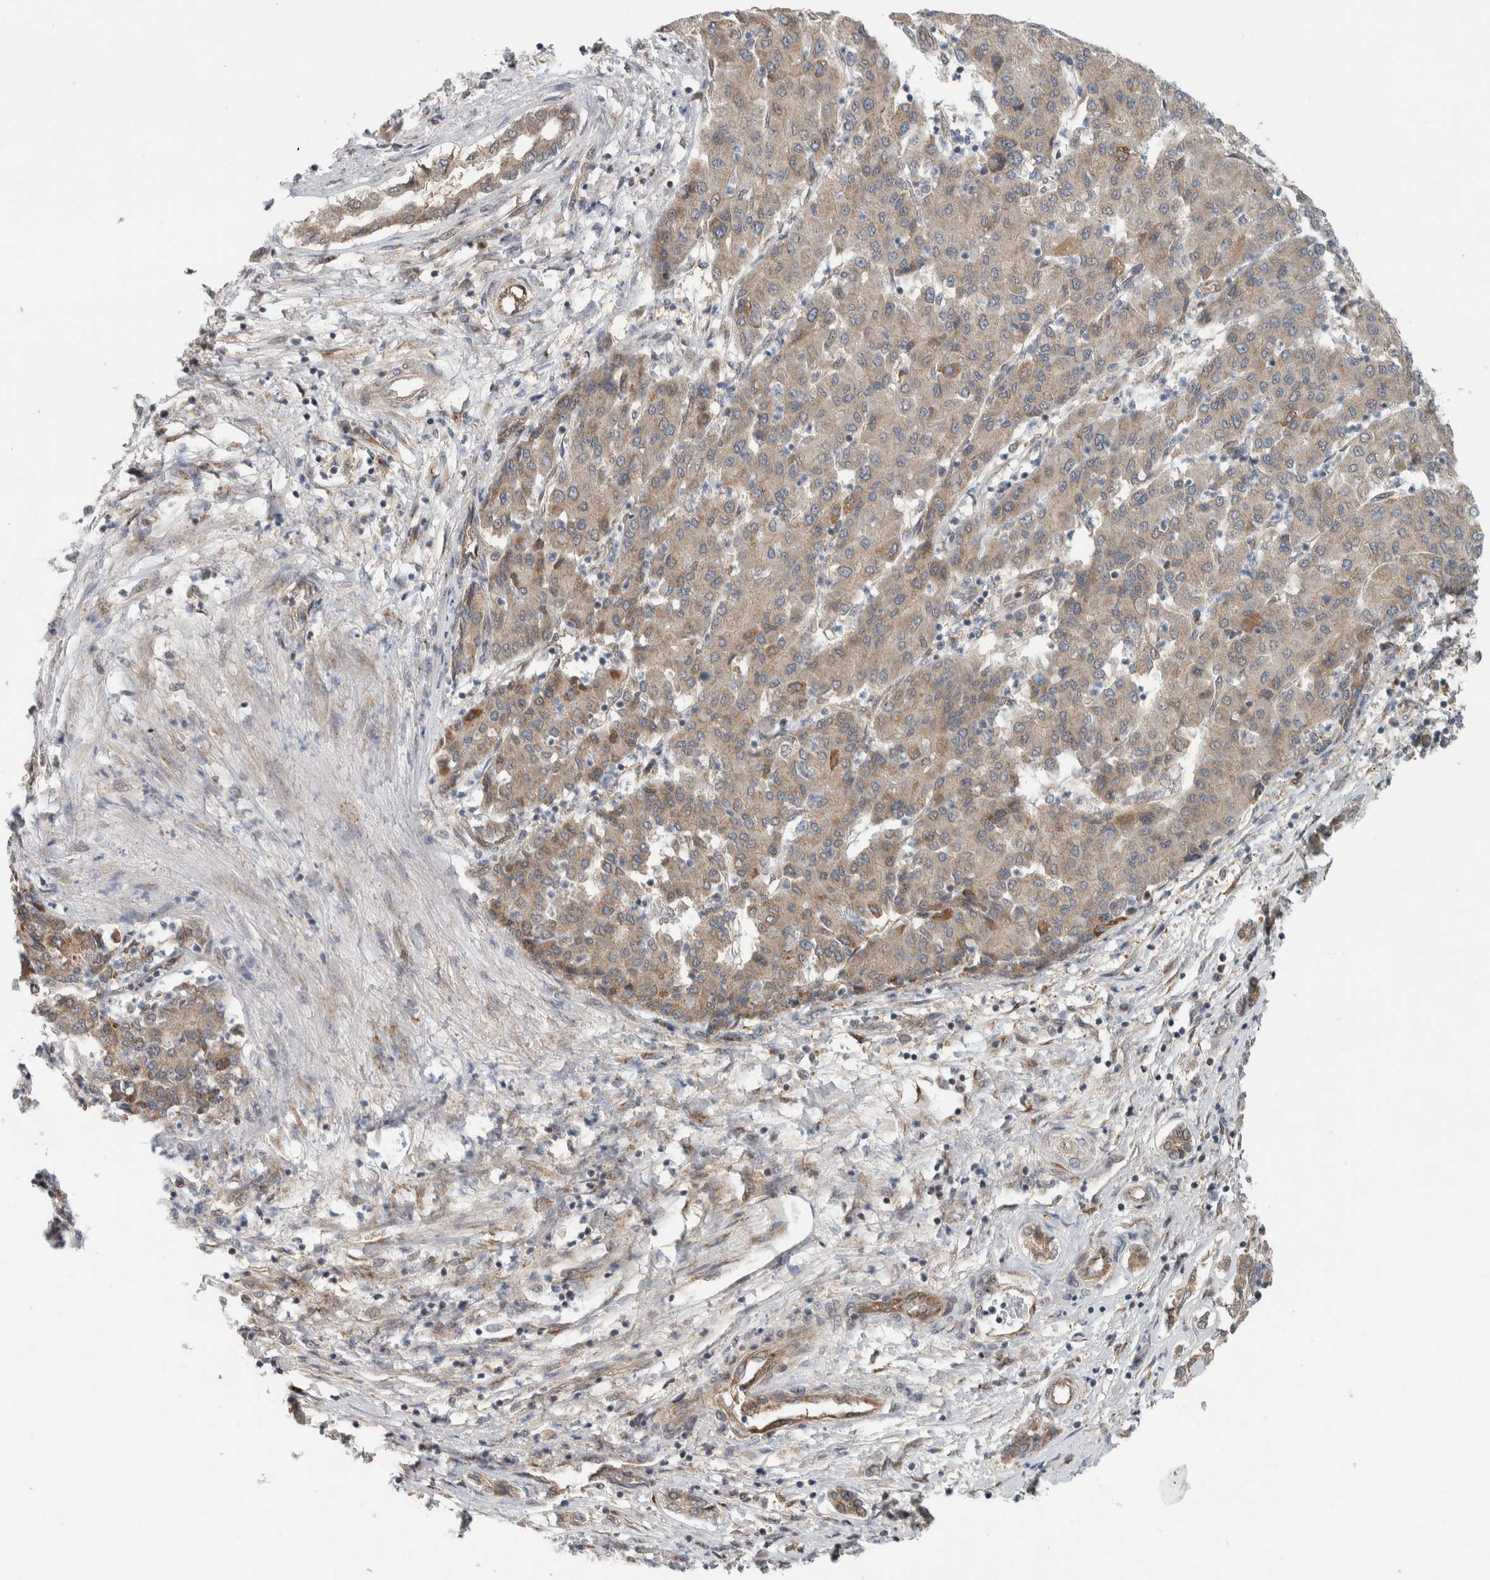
{"staining": {"intensity": "moderate", "quantity": ">75%", "location": "cytoplasmic/membranous"}, "tissue": "liver cancer", "cell_type": "Tumor cells", "image_type": "cancer", "snomed": [{"axis": "morphology", "description": "Carcinoma, Hepatocellular, NOS"}, {"axis": "topography", "description": "Liver"}], "caption": "Liver cancer (hepatocellular carcinoma) tissue displays moderate cytoplasmic/membranous positivity in approximately >75% of tumor cells, visualized by immunohistochemistry.", "gene": "RERE", "patient": {"sex": "male", "age": 65}}